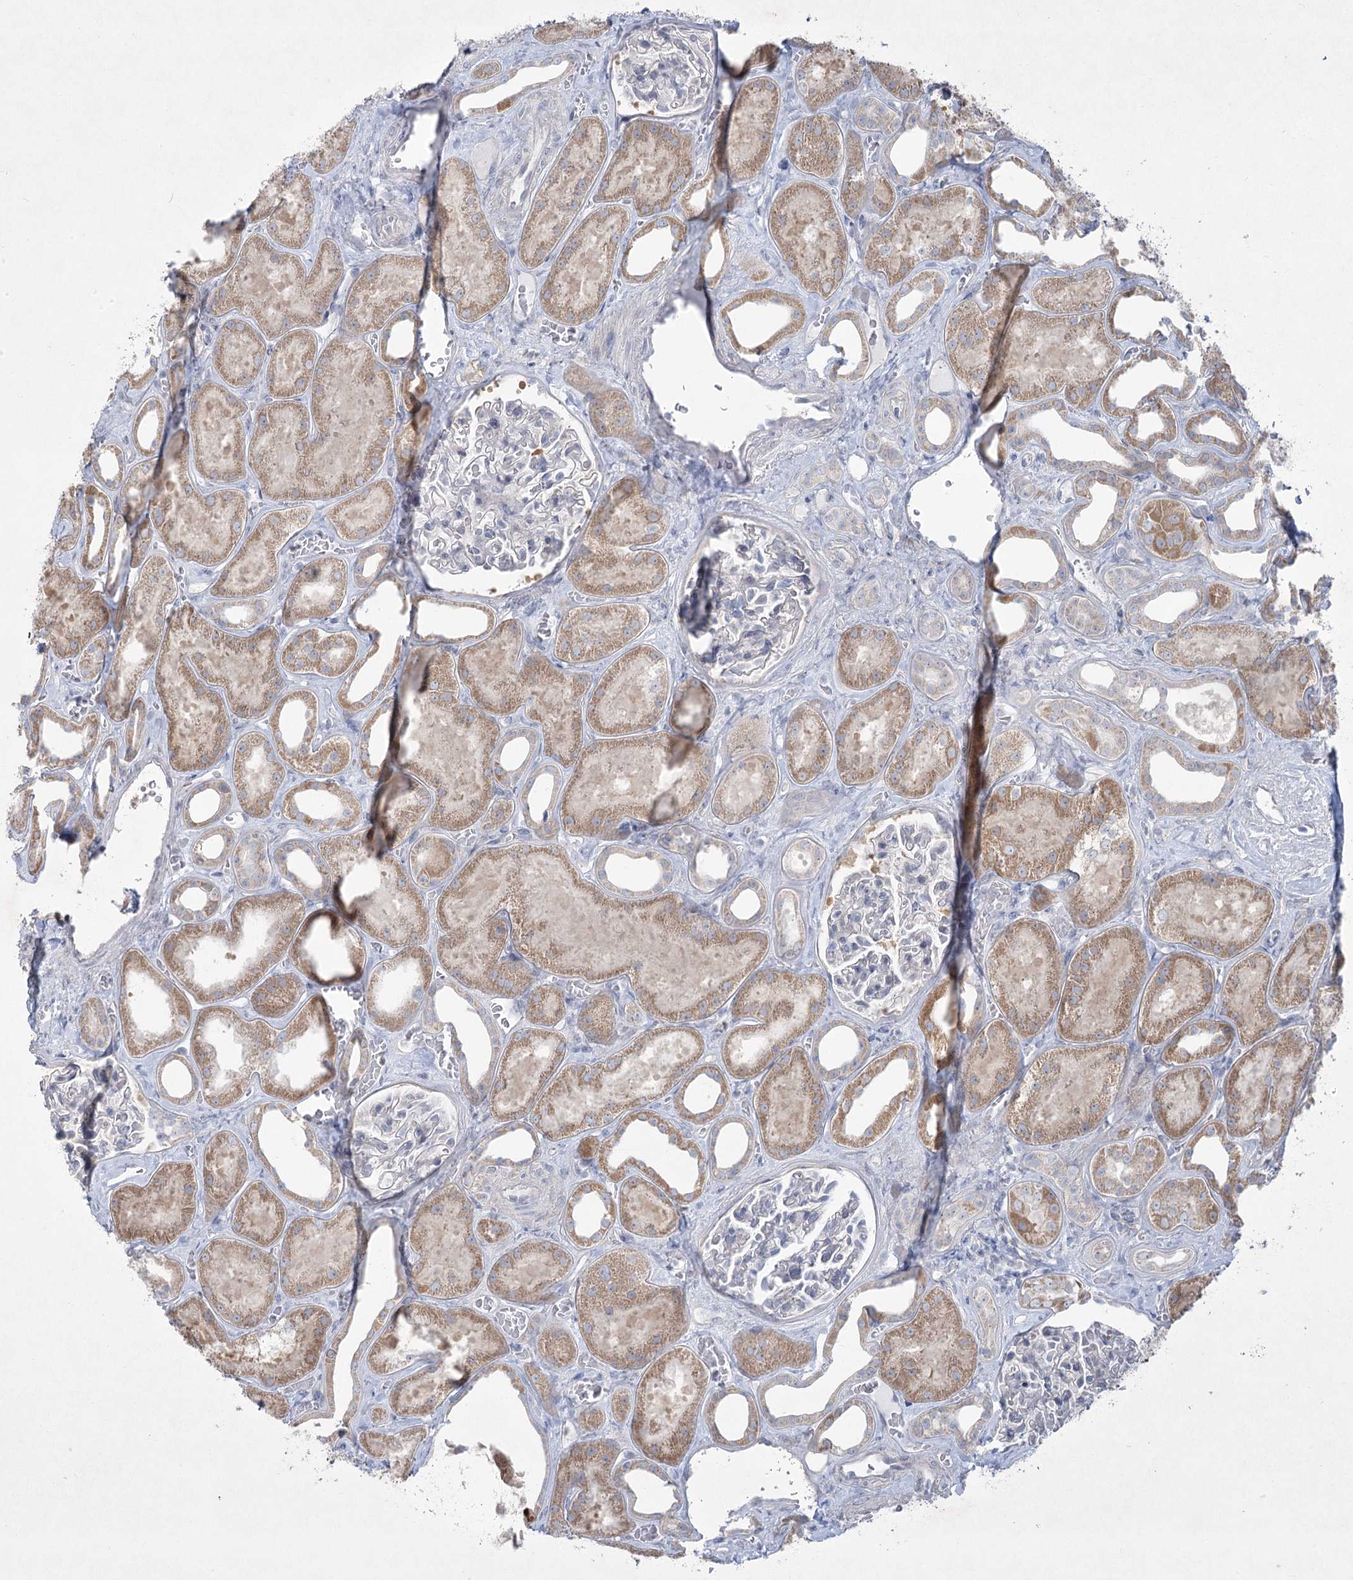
{"staining": {"intensity": "negative", "quantity": "none", "location": "none"}, "tissue": "kidney", "cell_type": "Cells in glomeruli", "image_type": "normal", "snomed": [{"axis": "morphology", "description": "Normal tissue, NOS"}, {"axis": "morphology", "description": "Adenocarcinoma, NOS"}, {"axis": "topography", "description": "Kidney"}], "caption": "Histopathology image shows no protein staining in cells in glomeruli of normal kidney. The staining is performed using DAB brown chromogen with nuclei counter-stained in using hematoxylin.", "gene": "PLA2G12A", "patient": {"sex": "female", "age": 68}}